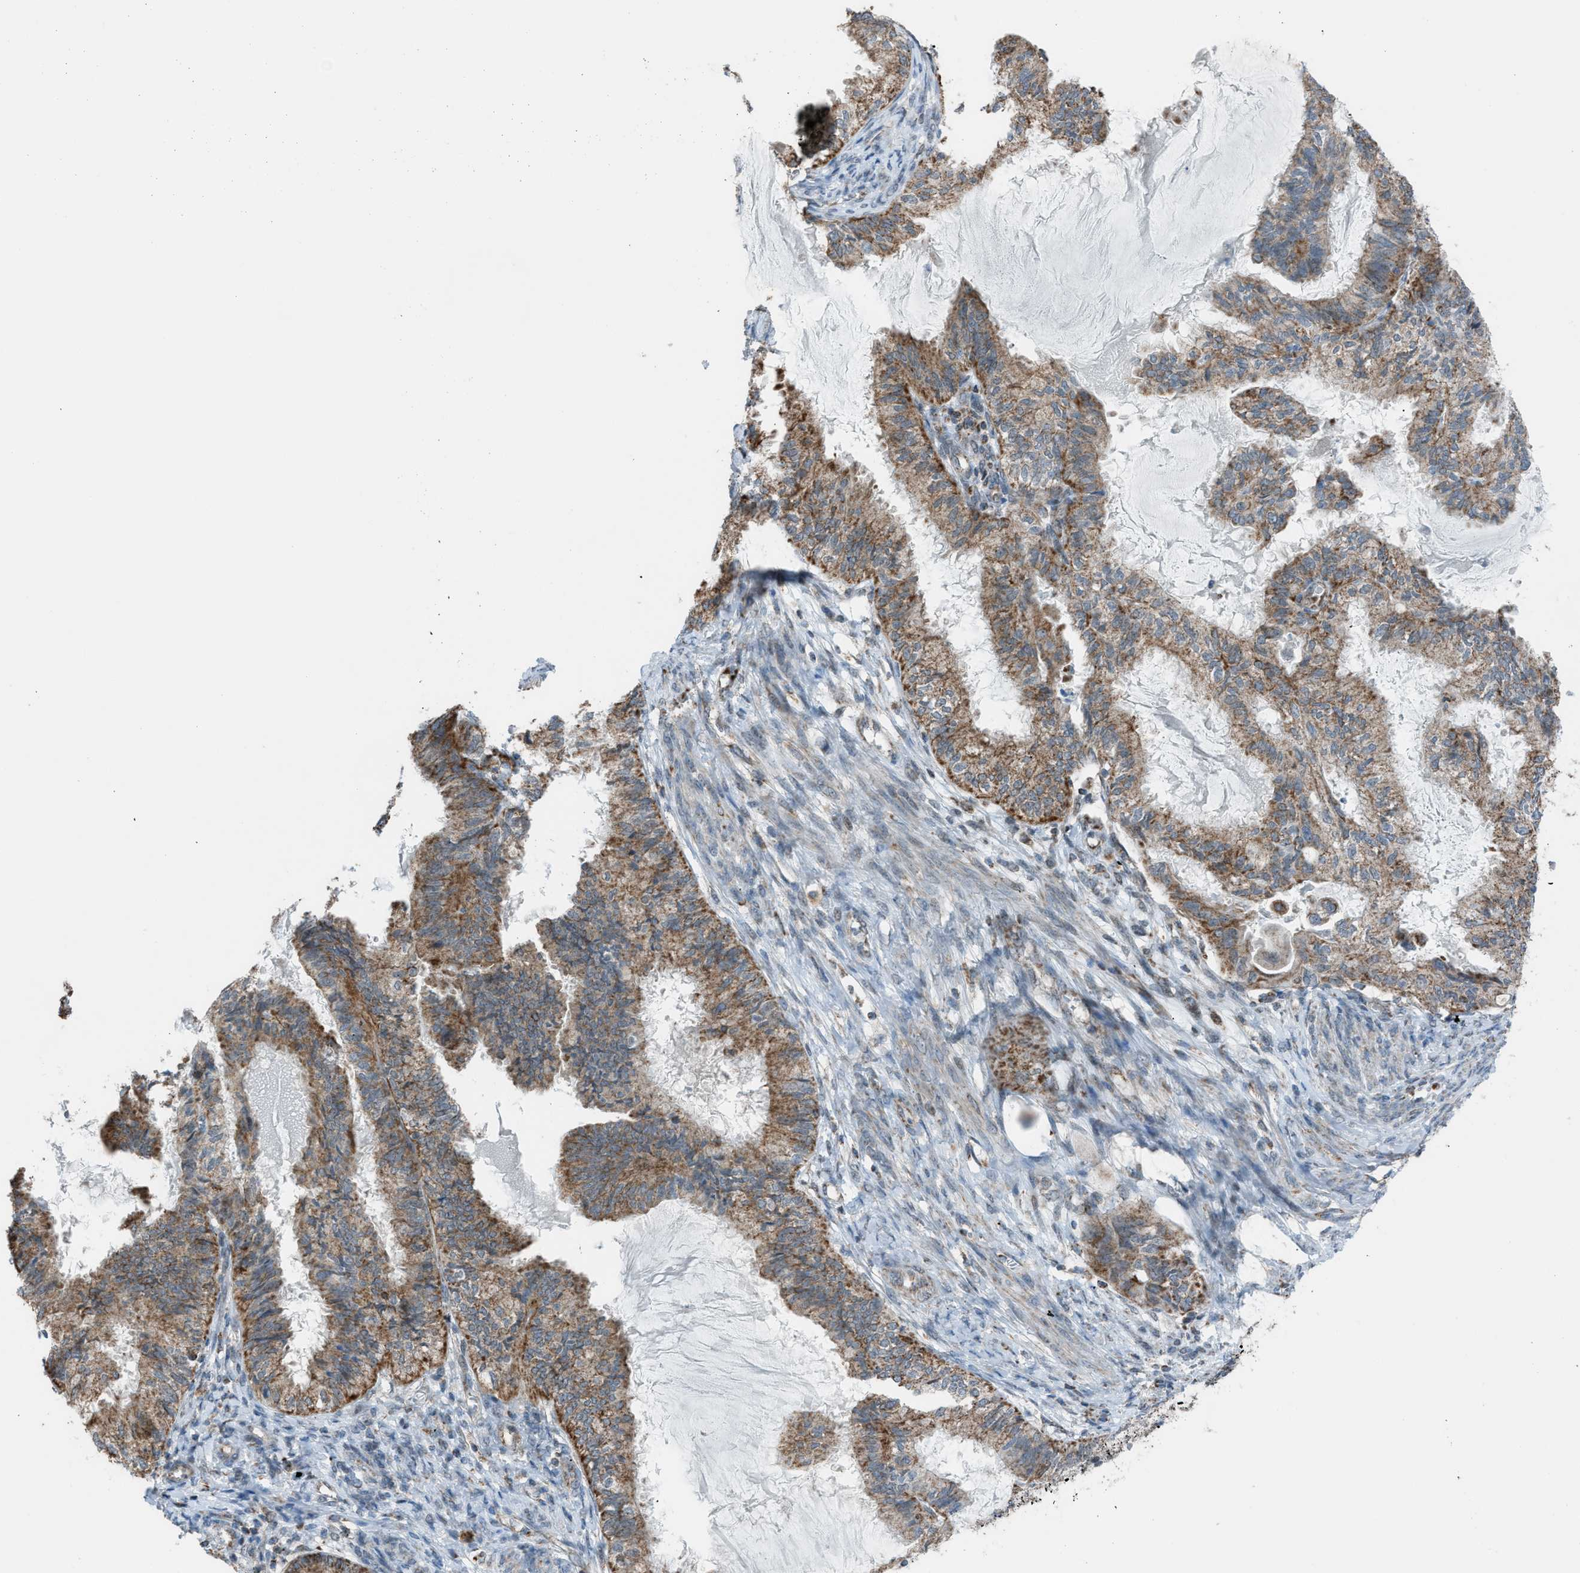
{"staining": {"intensity": "moderate", "quantity": ">75%", "location": "cytoplasmic/membranous"}, "tissue": "cervical cancer", "cell_type": "Tumor cells", "image_type": "cancer", "snomed": [{"axis": "morphology", "description": "Normal tissue, NOS"}, {"axis": "morphology", "description": "Adenocarcinoma, NOS"}, {"axis": "topography", "description": "Cervix"}, {"axis": "topography", "description": "Endometrium"}], "caption": "Approximately >75% of tumor cells in cervical cancer (adenocarcinoma) display moderate cytoplasmic/membranous protein staining as visualized by brown immunohistochemical staining.", "gene": "SRM", "patient": {"sex": "female", "age": 86}}